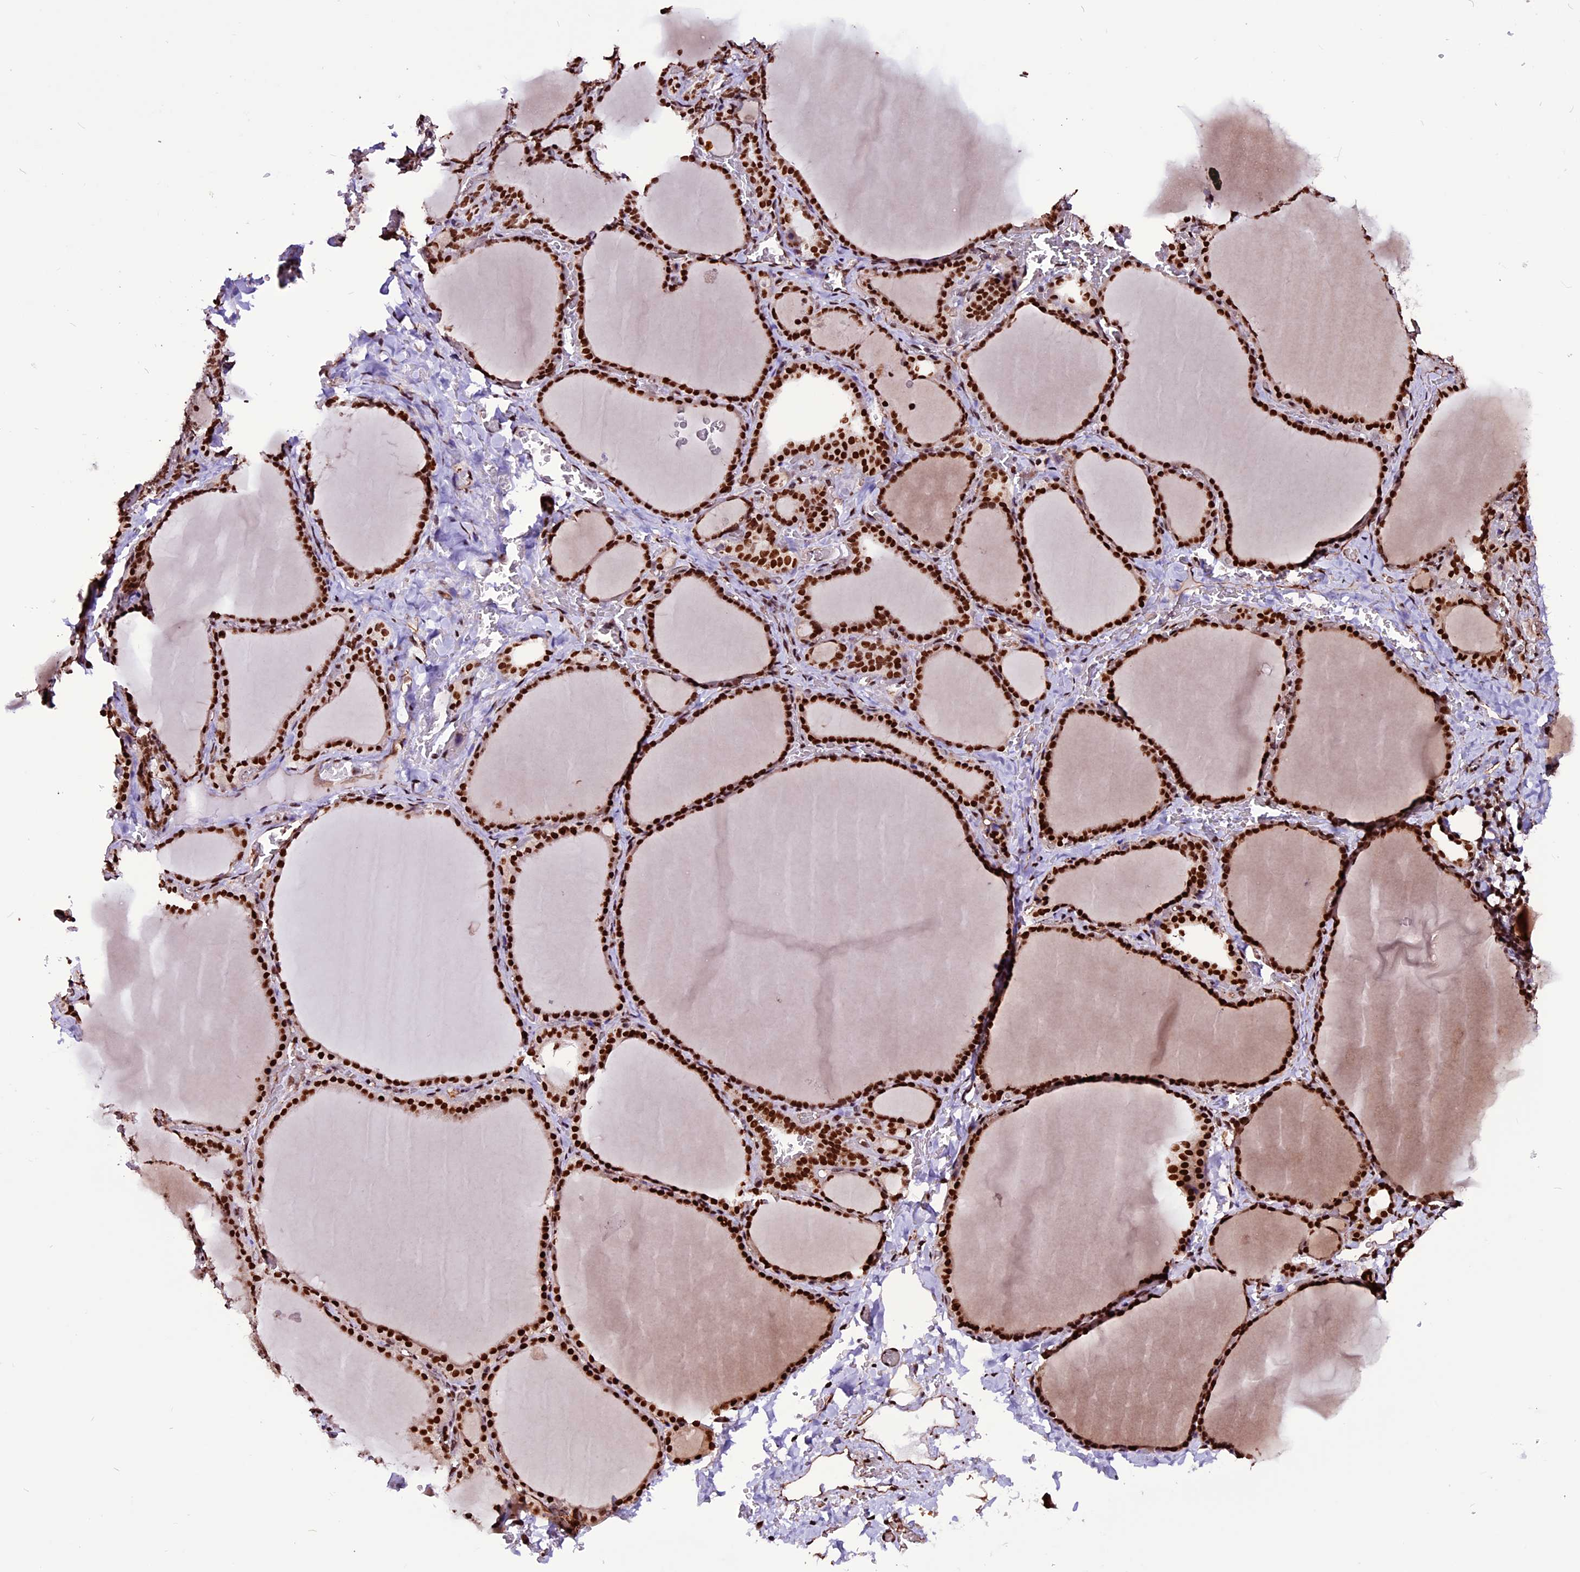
{"staining": {"intensity": "strong", "quantity": ">75%", "location": "nuclear"}, "tissue": "thyroid gland", "cell_type": "Glandular cells", "image_type": "normal", "snomed": [{"axis": "morphology", "description": "Normal tissue, NOS"}, {"axis": "topography", "description": "Thyroid gland"}], "caption": "Thyroid gland was stained to show a protein in brown. There is high levels of strong nuclear expression in about >75% of glandular cells.", "gene": "RINL", "patient": {"sex": "female", "age": 39}}